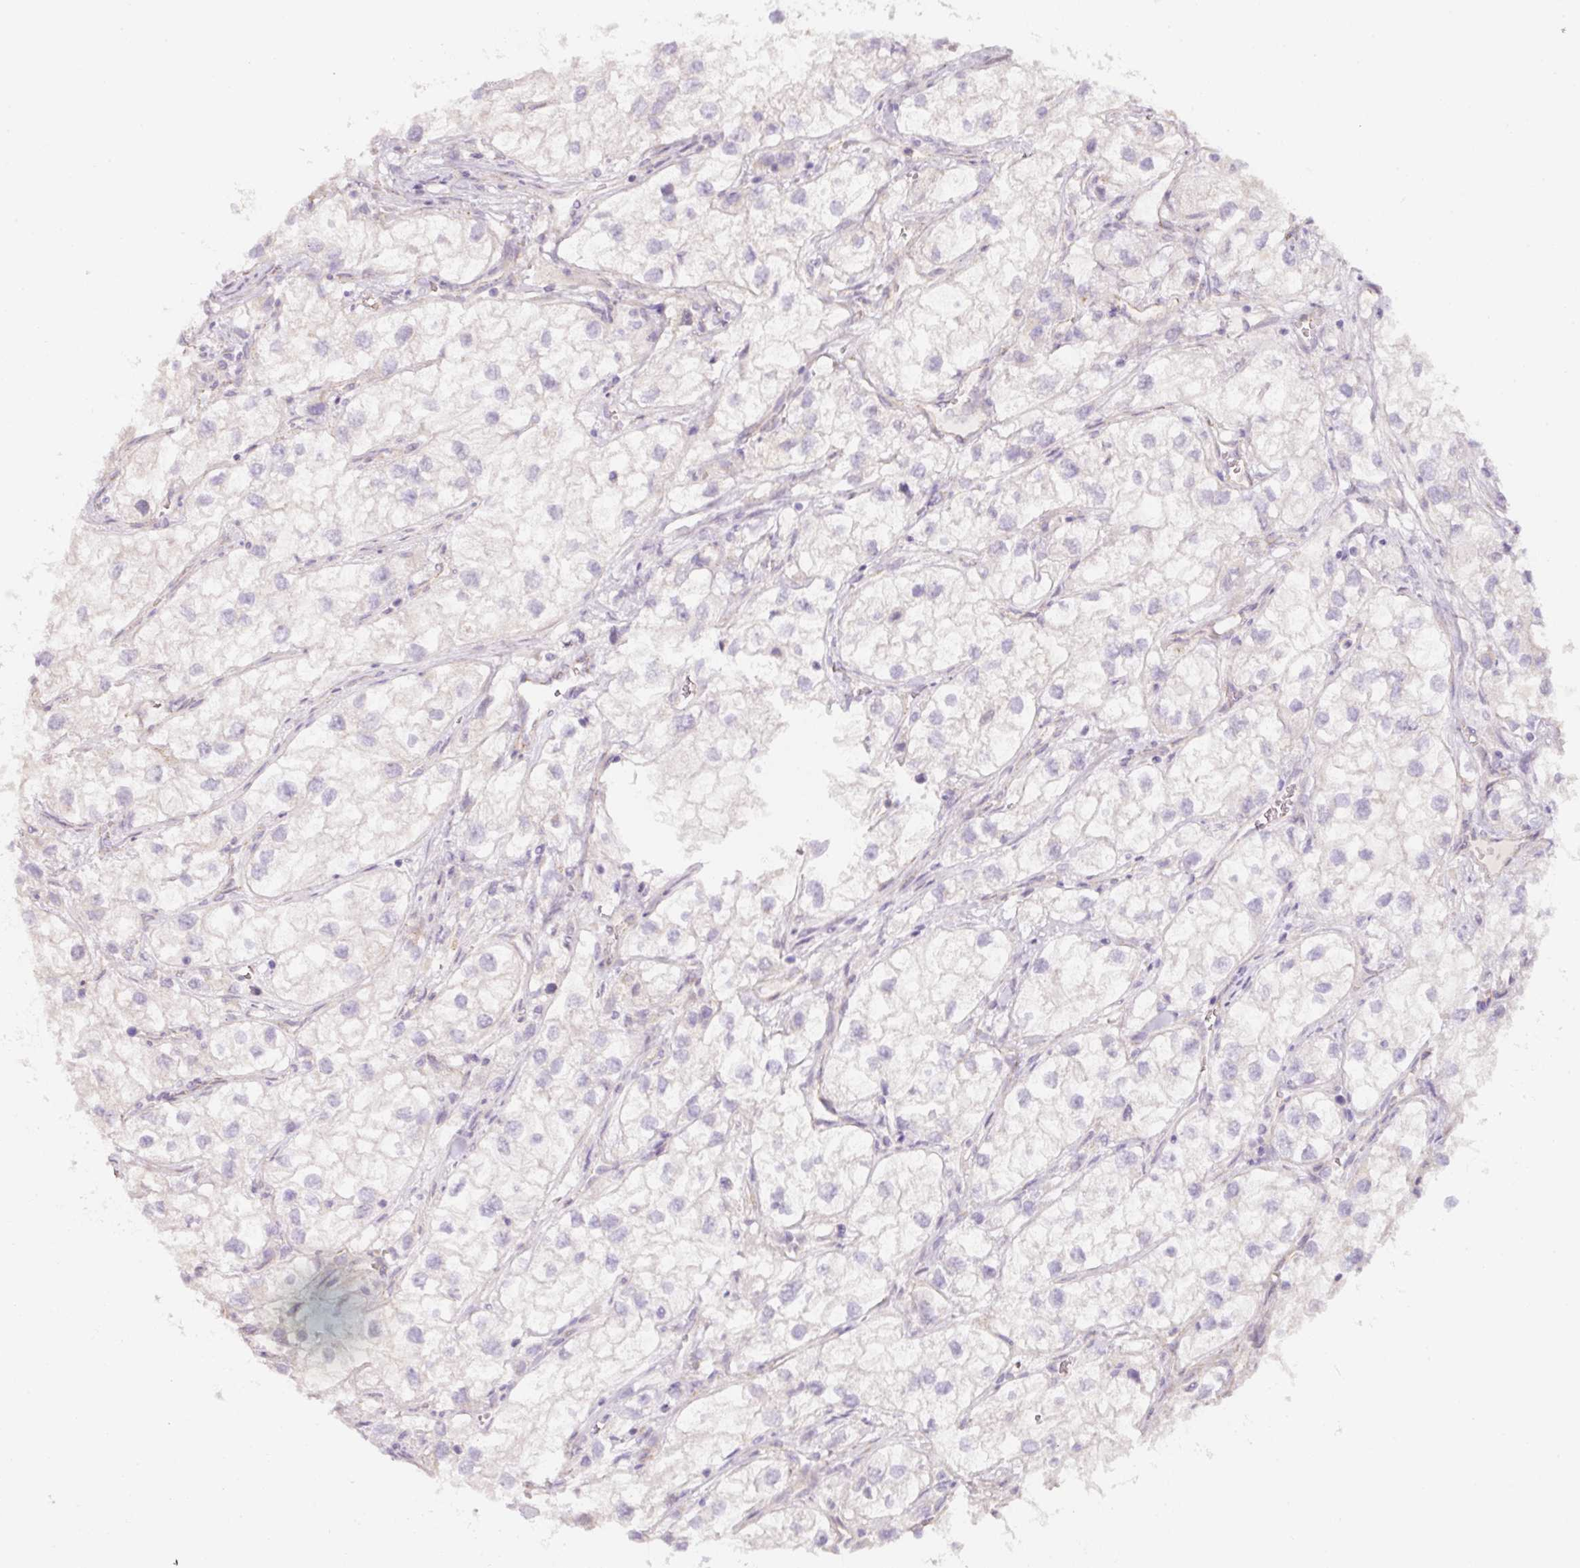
{"staining": {"intensity": "negative", "quantity": "none", "location": "none"}, "tissue": "renal cancer", "cell_type": "Tumor cells", "image_type": "cancer", "snomed": [{"axis": "morphology", "description": "Adenocarcinoma, NOS"}, {"axis": "topography", "description": "Kidney"}], "caption": "Tumor cells are negative for protein expression in human renal cancer.", "gene": "NBPF11", "patient": {"sex": "male", "age": 59}}